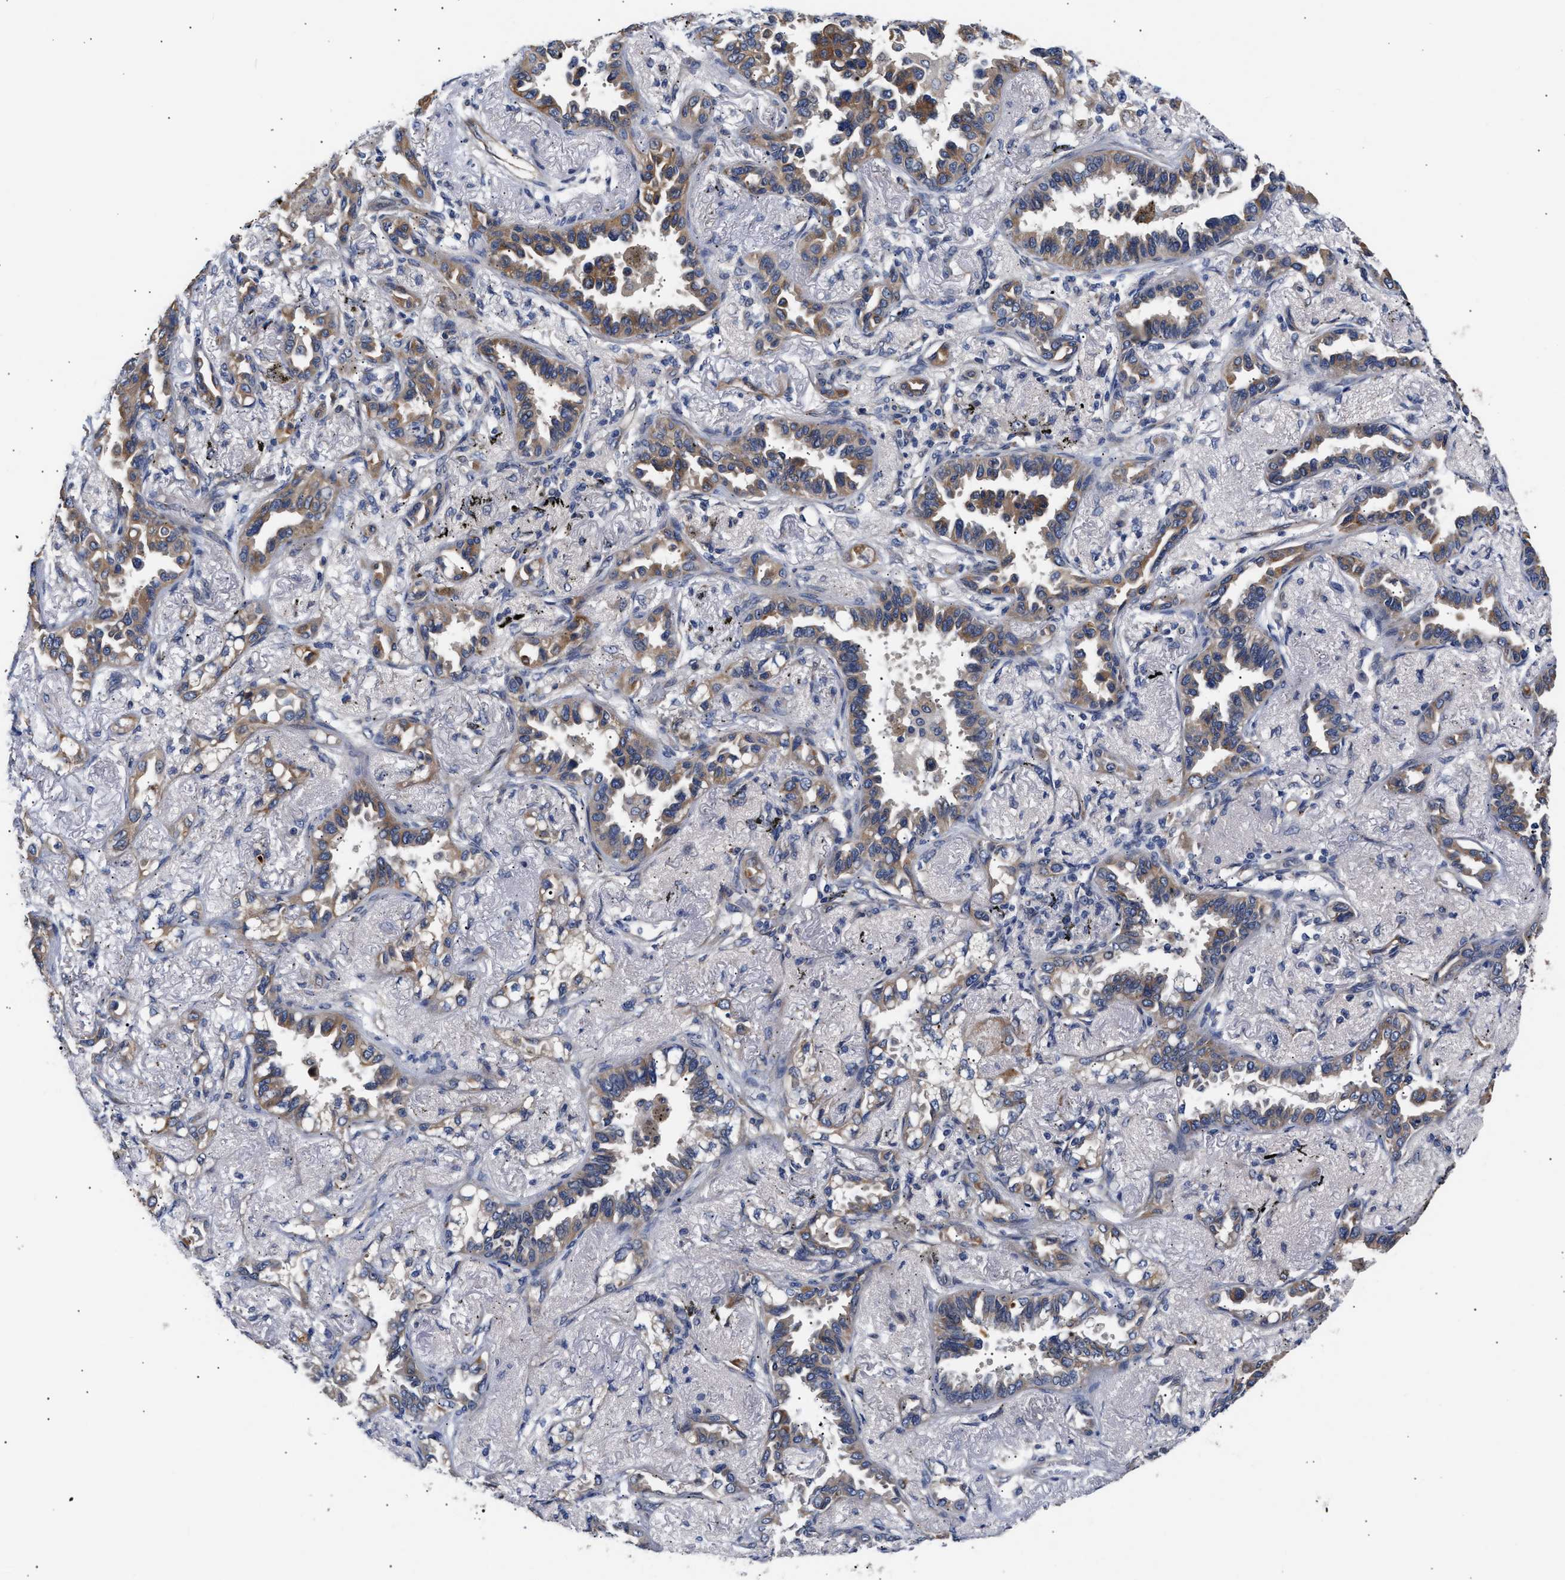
{"staining": {"intensity": "moderate", "quantity": ">75%", "location": "cytoplasmic/membranous"}, "tissue": "lung cancer", "cell_type": "Tumor cells", "image_type": "cancer", "snomed": [{"axis": "morphology", "description": "Adenocarcinoma, NOS"}, {"axis": "topography", "description": "Lung"}], "caption": "Immunohistochemical staining of human lung adenocarcinoma exhibits medium levels of moderate cytoplasmic/membranous expression in about >75% of tumor cells.", "gene": "CCDC146", "patient": {"sex": "male", "age": 59}}